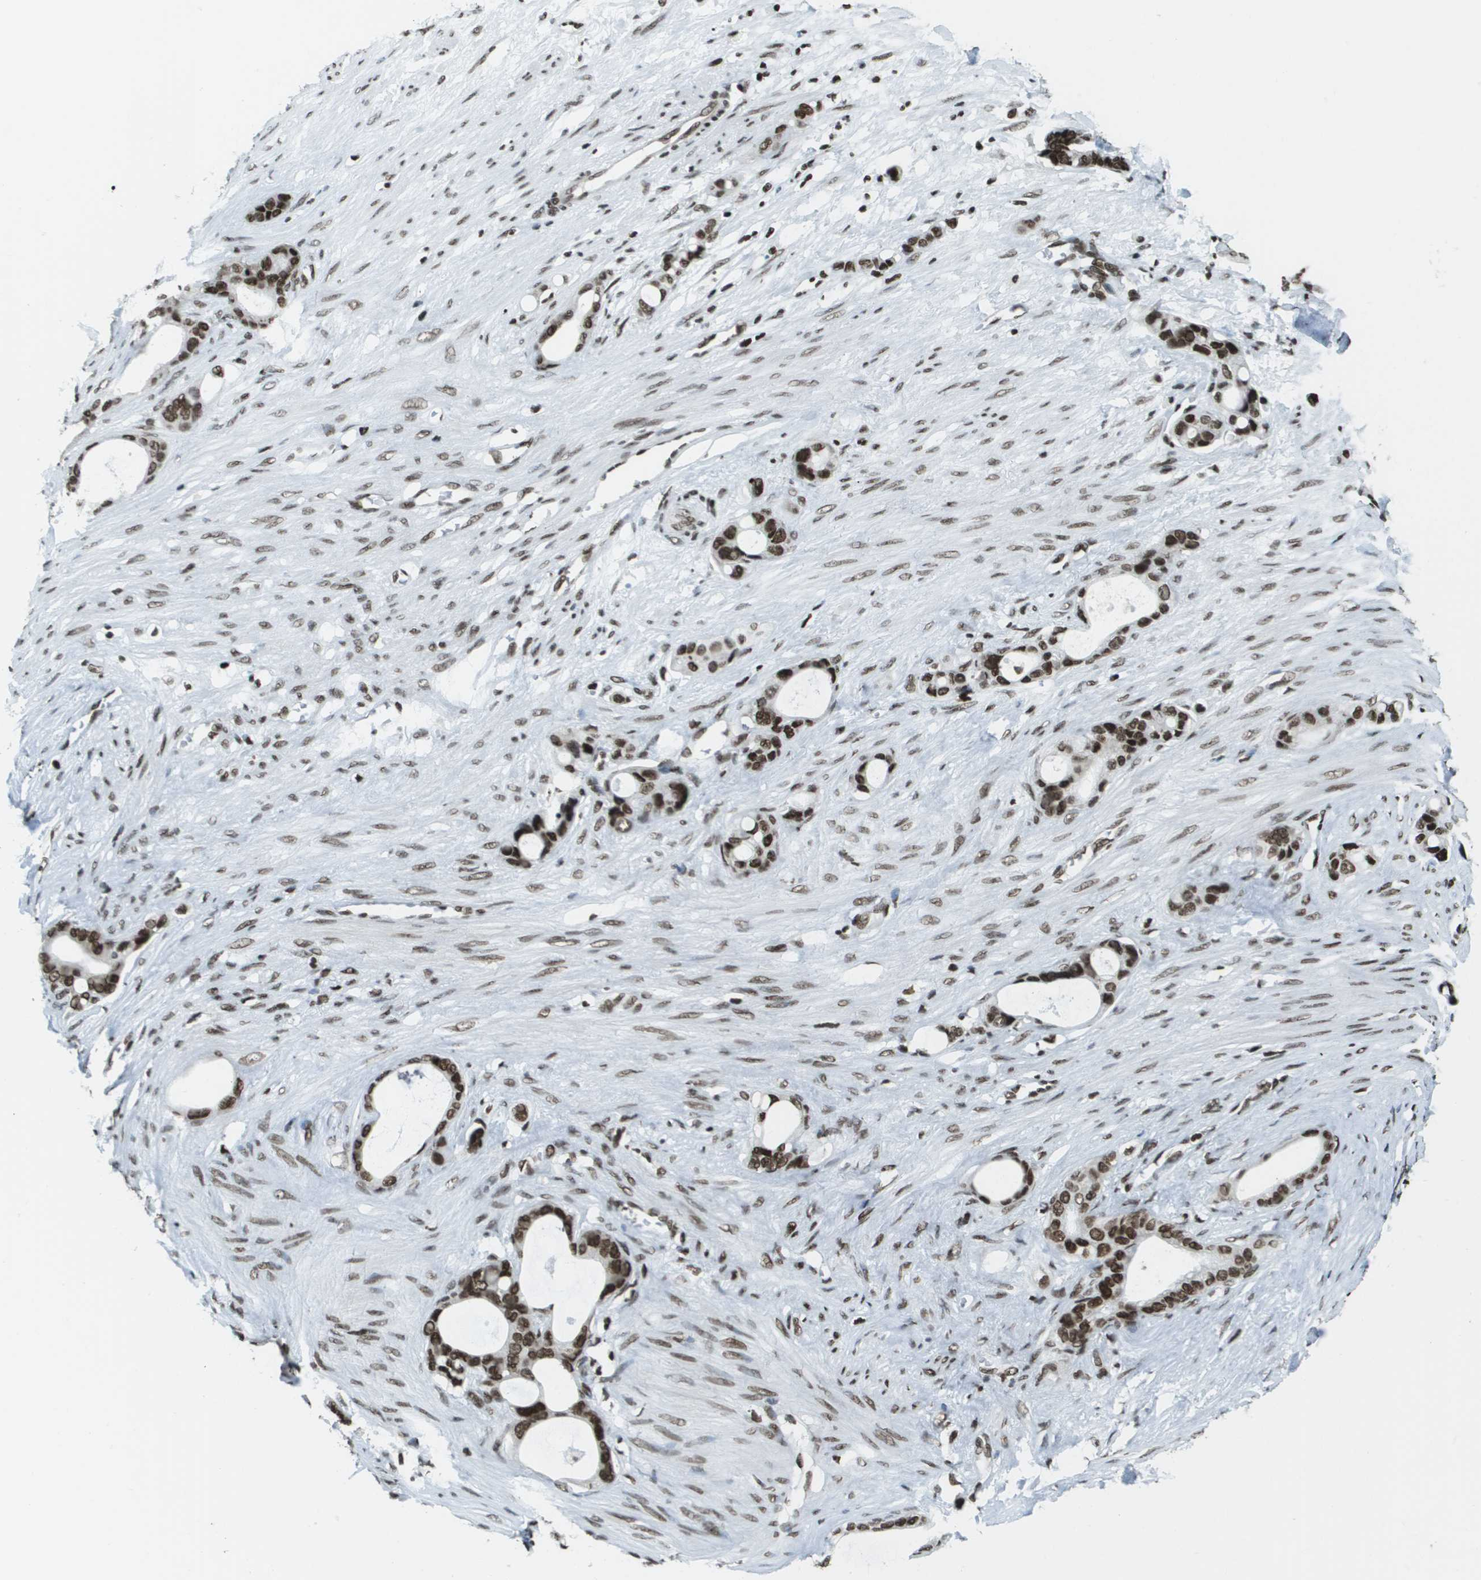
{"staining": {"intensity": "strong", "quantity": ">75%", "location": "nuclear"}, "tissue": "stomach cancer", "cell_type": "Tumor cells", "image_type": "cancer", "snomed": [{"axis": "morphology", "description": "Adenocarcinoma, NOS"}, {"axis": "topography", "description": "Stomach"}], "caption": "Protein analysis of stomach cancer tissue demonstrates strong nuclear positivity in about >75% of tumor cells.", "gene": "GLYR1", "patient": {"sex": "female", "age": 75}}